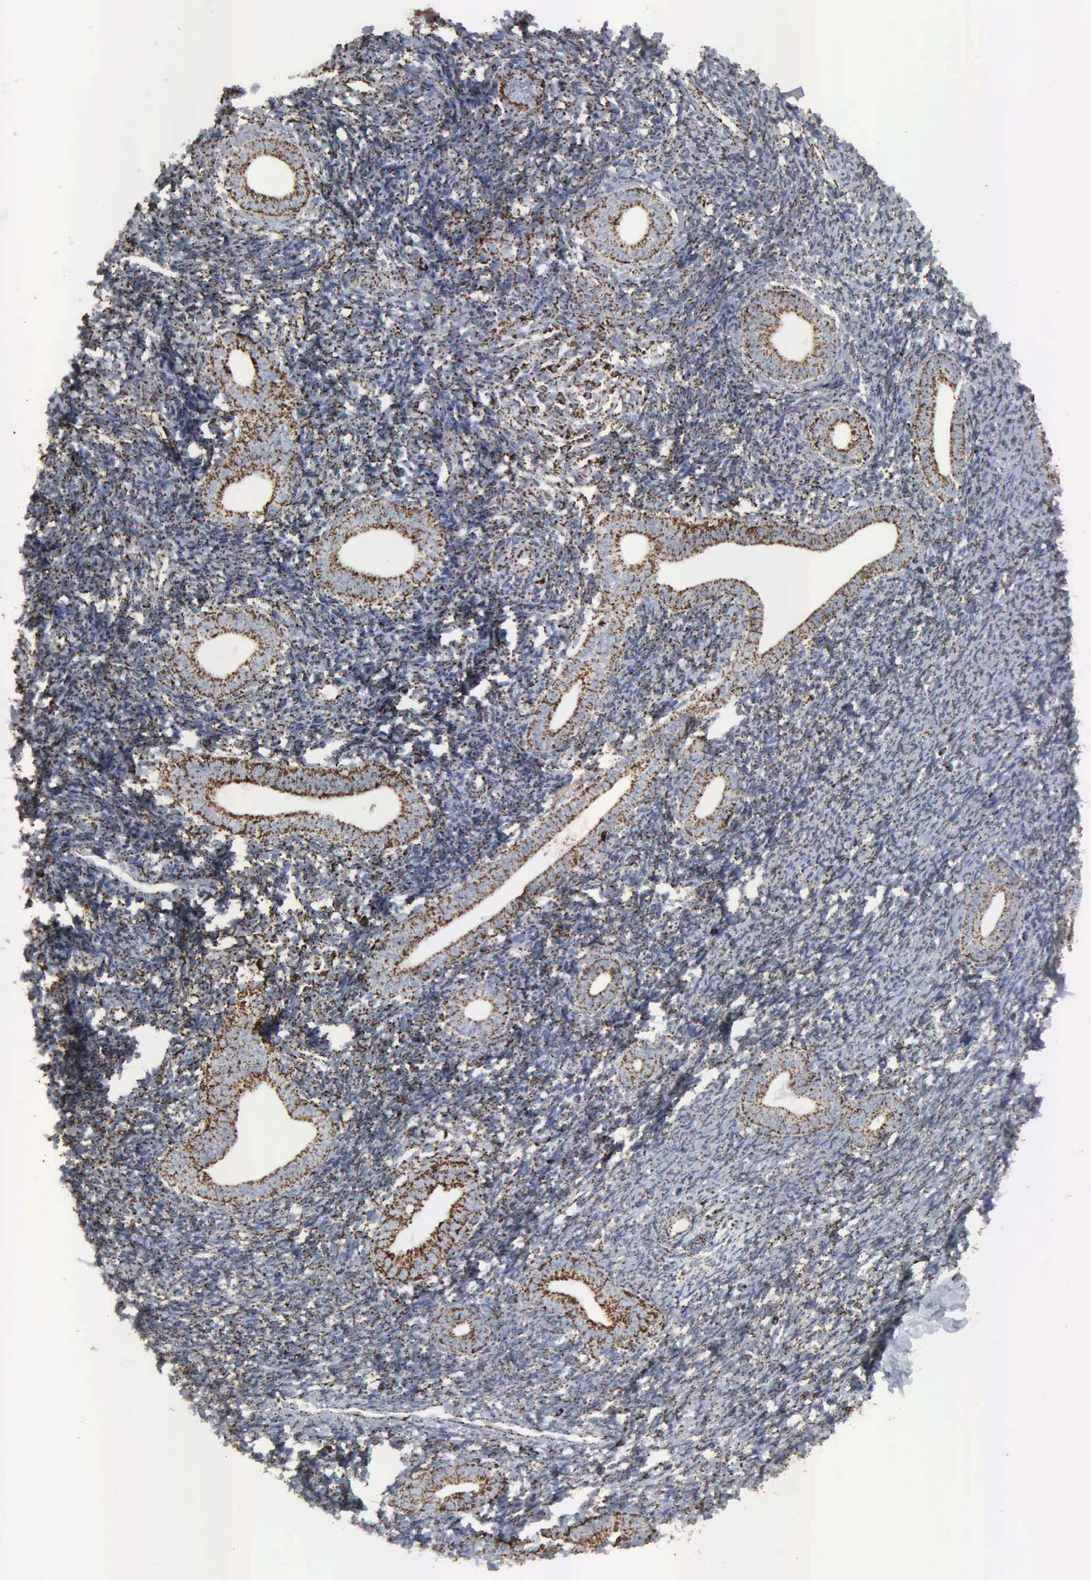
{"staining": {"intensity": "strong", "quantity": "25%-75%", "location": "cytoplasmic/membranous"}, "tissue": "endometrium", "cell_type": "Cells in endometrial stroma", "image_type": "normal", "snomed": [{"axis": "morphology", "description": "Normal tissue, NOS"}, {"axis": "topography", "description": "Endometrium"}], "caption": "Protein expression analysis of unremarkable endometrium reveals strong cytoplasmic/membranous positivity in approximately 25%-75% of cells in endometrial stroma.", "gene": "HSPA9", "patient": {"sex": "female", "age": 52}}